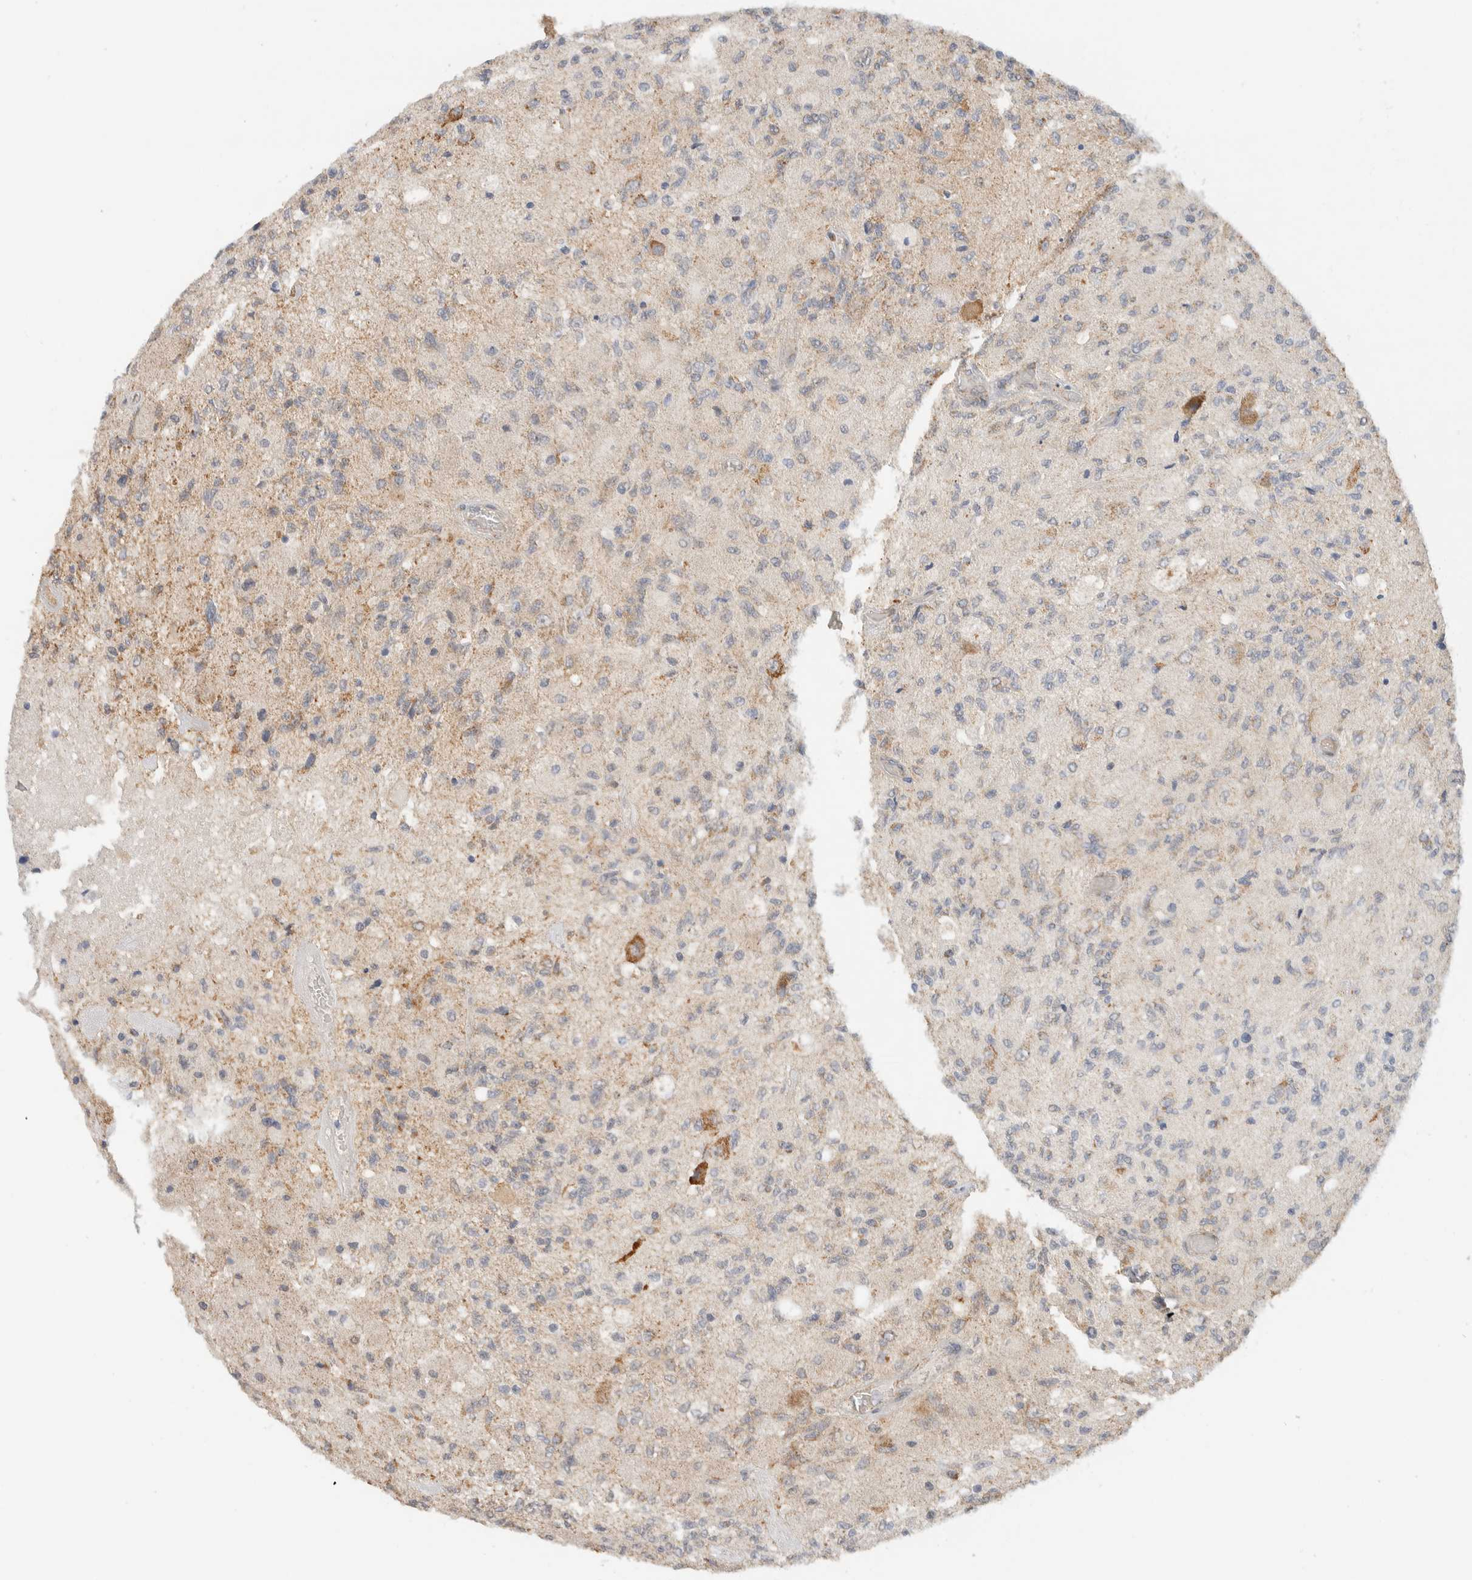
{"staining": {"intensity": "weak", "quantity": "25%-75%", "location": "cytoplasmic/membranous"}, "tissue": "glioma", "cell_type": "Tumor cells", "image_type": "cancer", "snomed": [{"axis": "morphology", "description": "Normal tissue, NOS"}, {"axis": "morphology", "description": "Glioma, malignant, High grade"}, {"axis": "topography", "description": "Cerebral cortex"}], "caption": "High-grade glioma (malignant) stained with a brown dye shows weak cytoplasmic/membranous positive positivity in about 25%-75% of tumor cells.", "gene": "MRPL41", "patient": {"sex": "male", "age": 77}}